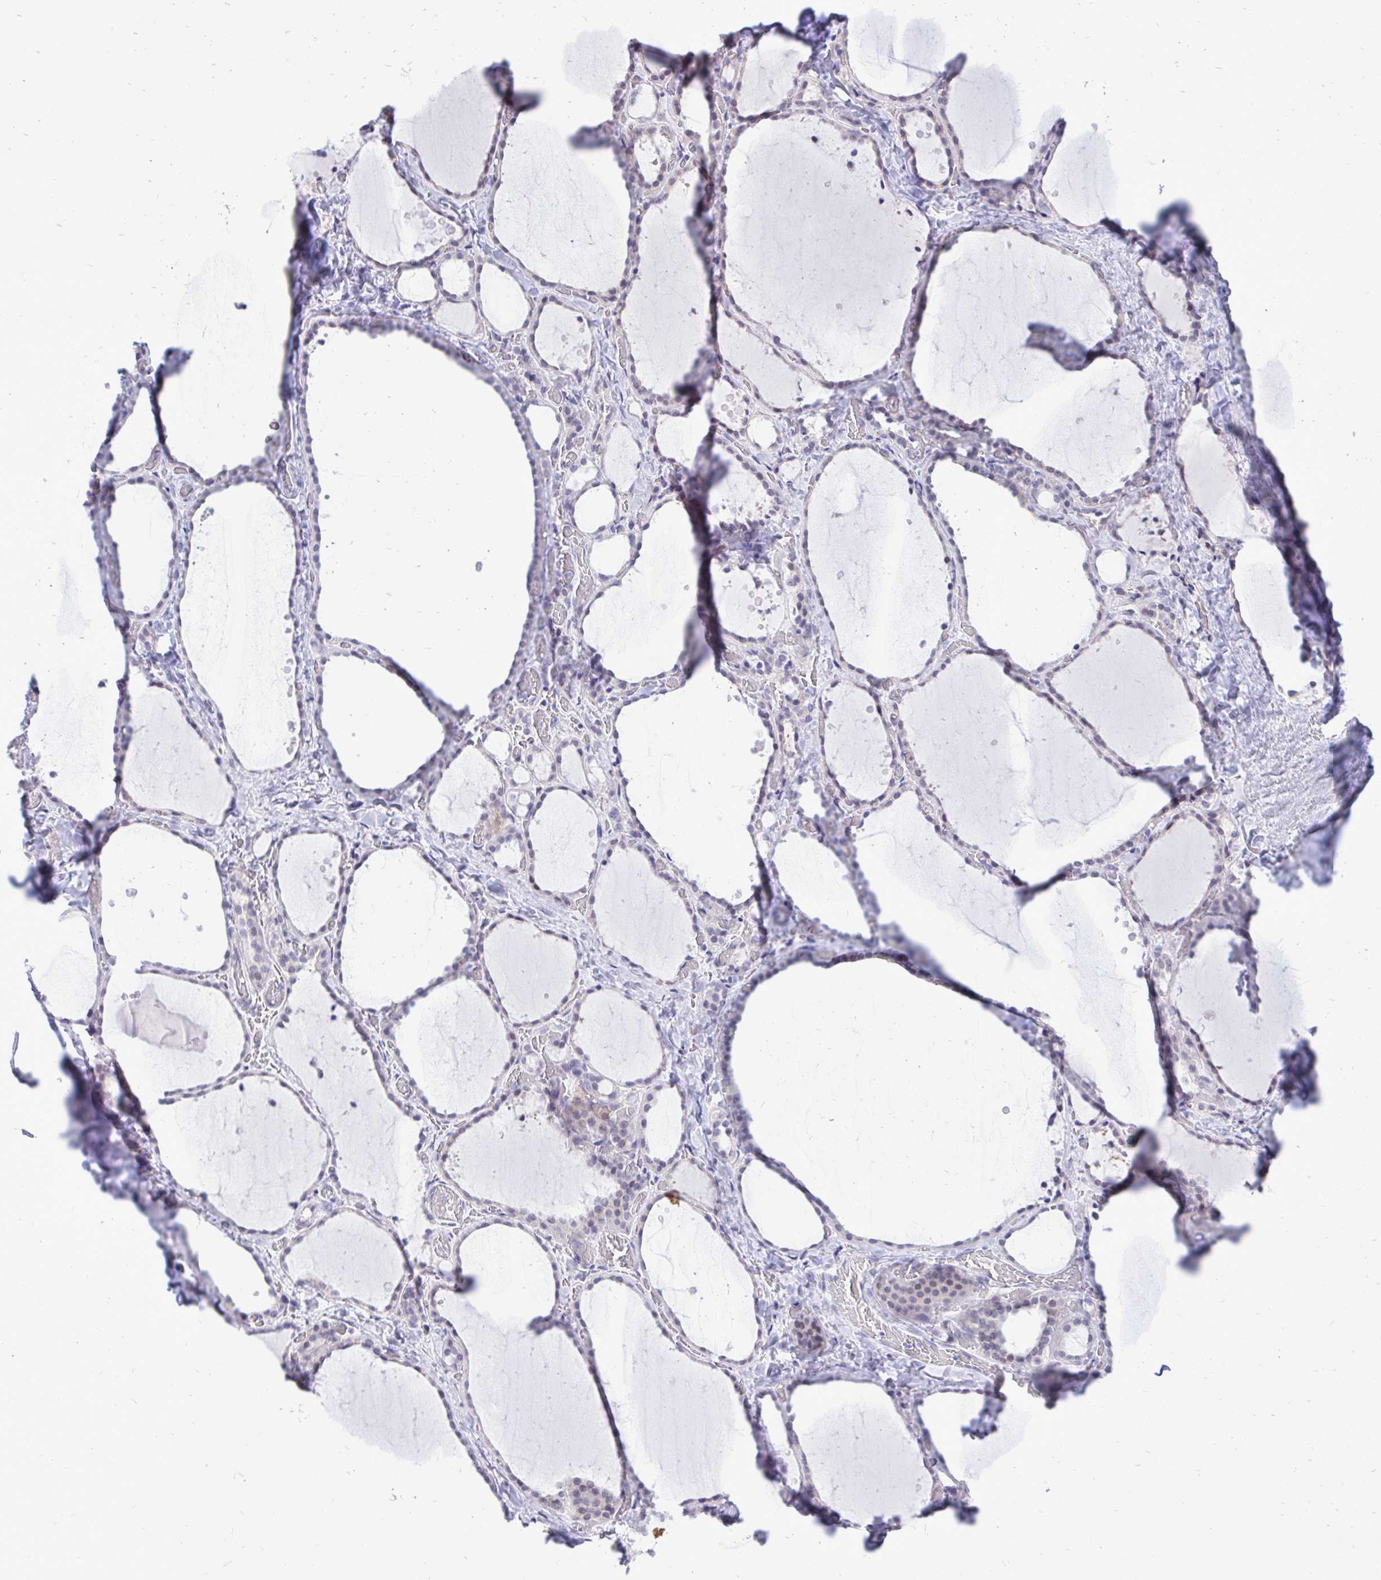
{"staining": {"intensity": "negative", "quantity": "none", "location": "none"}, "tissue": "thyroid gland", "cell_type": "Glandular cells", "image_type": "normal", "snomed": [{"axis": "morphology", "description": "Normal tissue, NOS"}, {"axis": "topography", "description": "Thyroid gland"}], "caption": "There is no significant expression in glandular cells of thyroid gland. (Stains: DAB IHC with hematoxylin counter stain, Microscopy: brightfield microscopy at high magnification).", "gene": "GABRA1", "patient": {"sex": "female", "age": 36}}